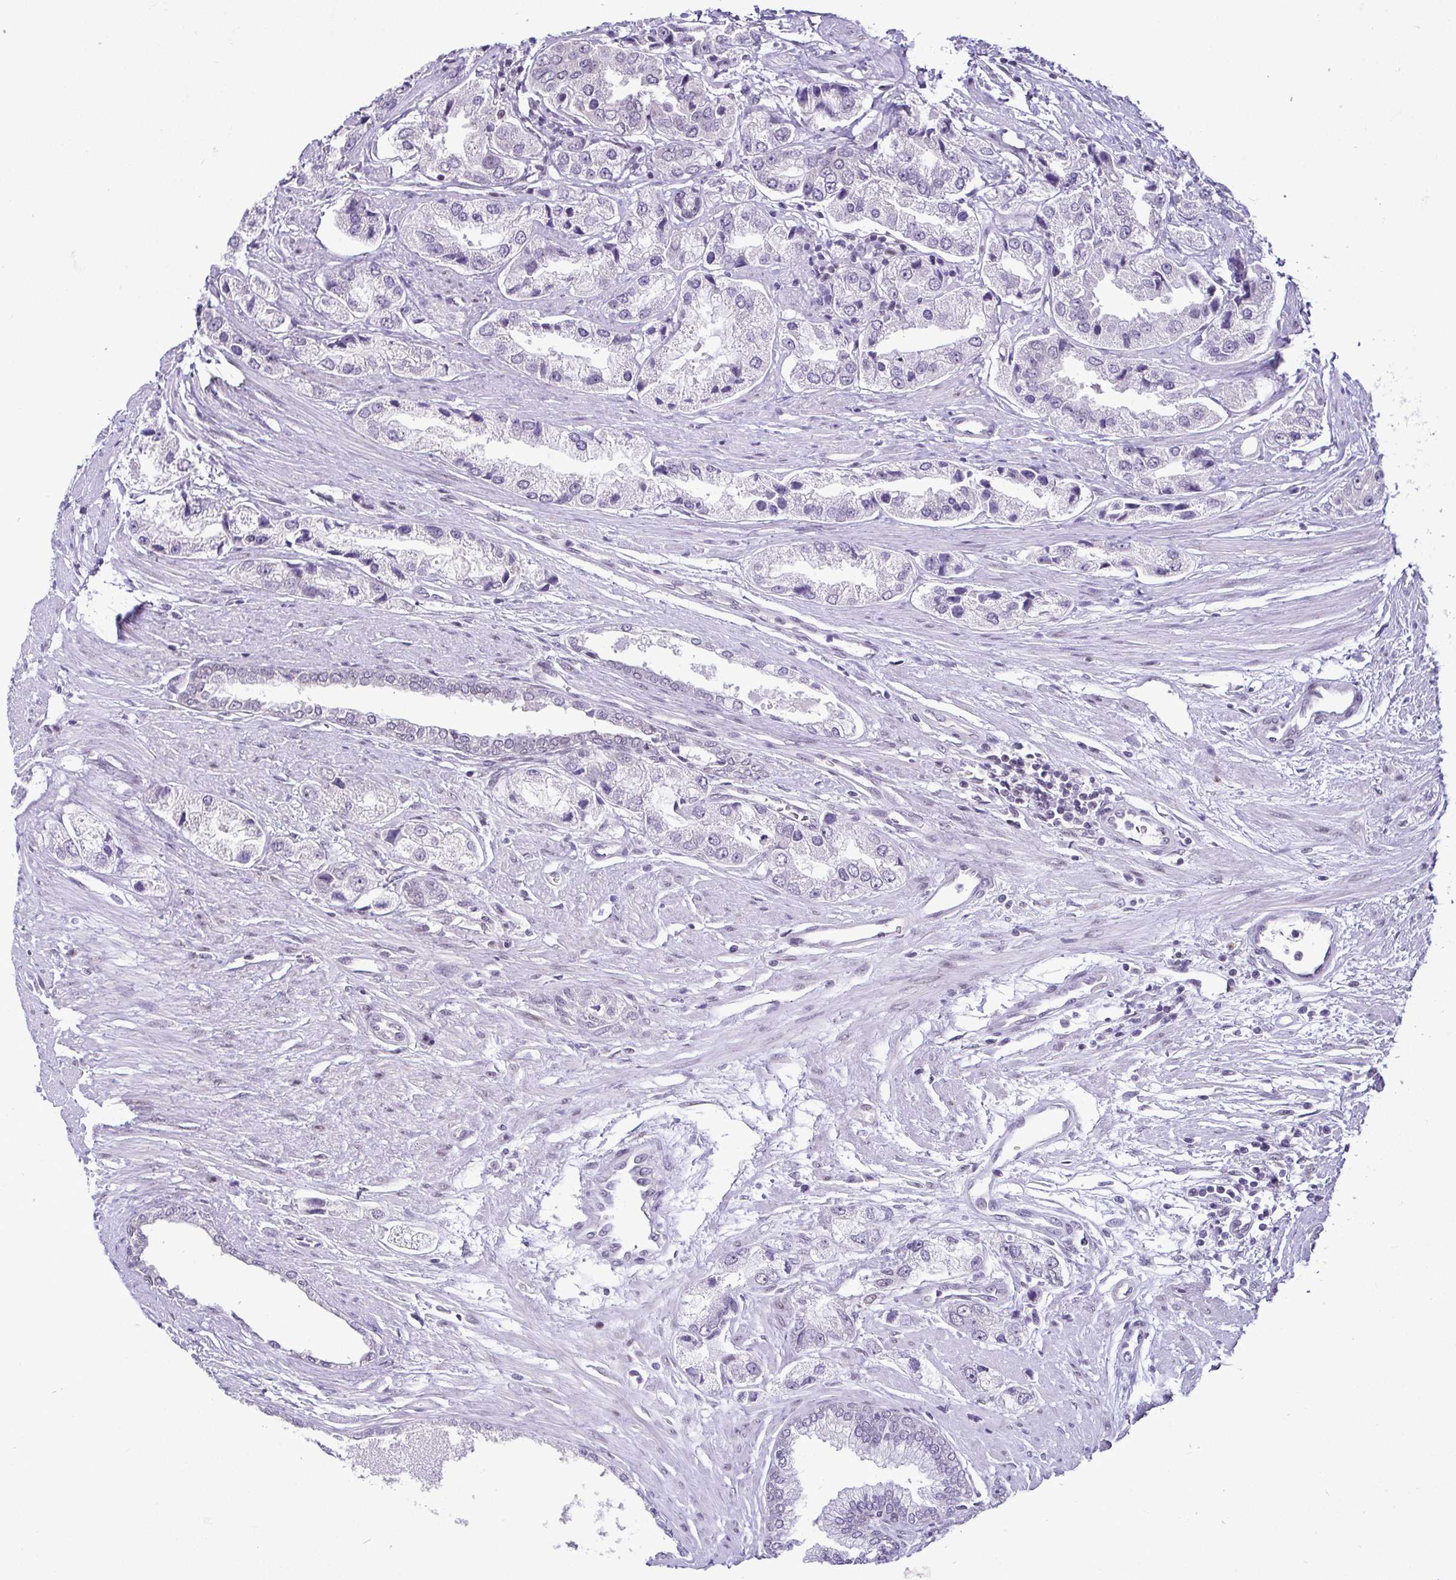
{"staining": {"intensity": "negative", "quantity": "none", "location": "none"}, "tissue": "prostate cancer", "cell_type": "Tumor cells", "image_type": "cancer", "snomed": [{"axis": "morphology", "description": "Adenocarcinoma, Low grade"}, {"axis": "topography", "description": "Prostate"}], "caption": "Image shows no protein expression in tumor cells of prostate adenocarcinoma (low-grade) tissue. (DAB (3,3'-diaminobenzidine) immunohistochemistry, high magnification).", "gene": "RBM3", "patient": {"sex": "male", "age": 69}}